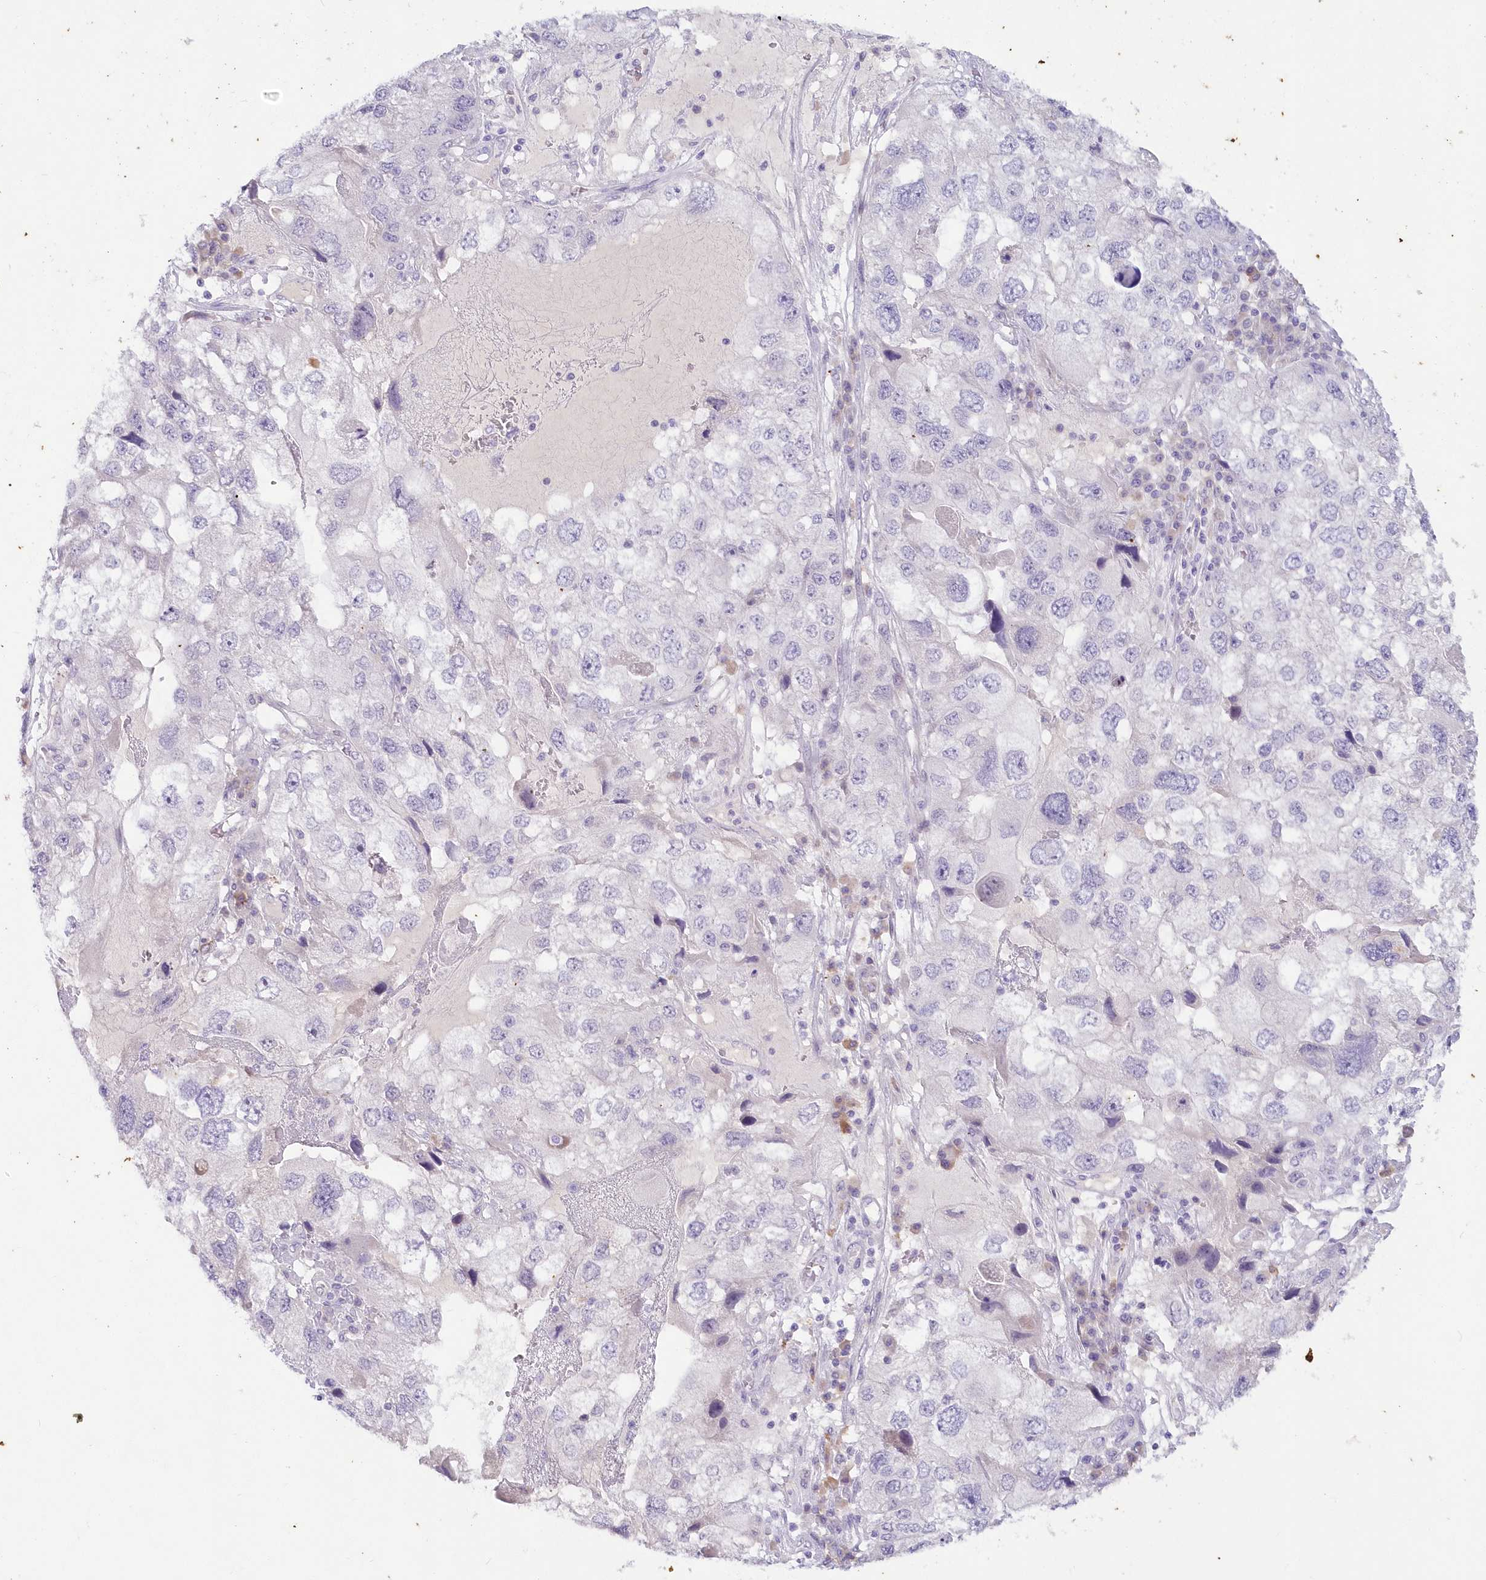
{"staining": {"intensity": "negative", "quantity": "none", "location": "none"}, "tissue": "endometrial cancer", "cell_type": "Tumor cells", "image_type": "cancer", "snomed": [{"axis": "morphology", "description": "Adenocarcinoma, NOS"}, {"axis": "topography", "description": "Endometrium"}], "caption": "An IHC image of endometrial adenocarcinoma is shown. There is no staining in tumor cells of endometrial adenocarcinoma.", "gene": "SNED1", "patient": {"sex": "female", "age": 49}}